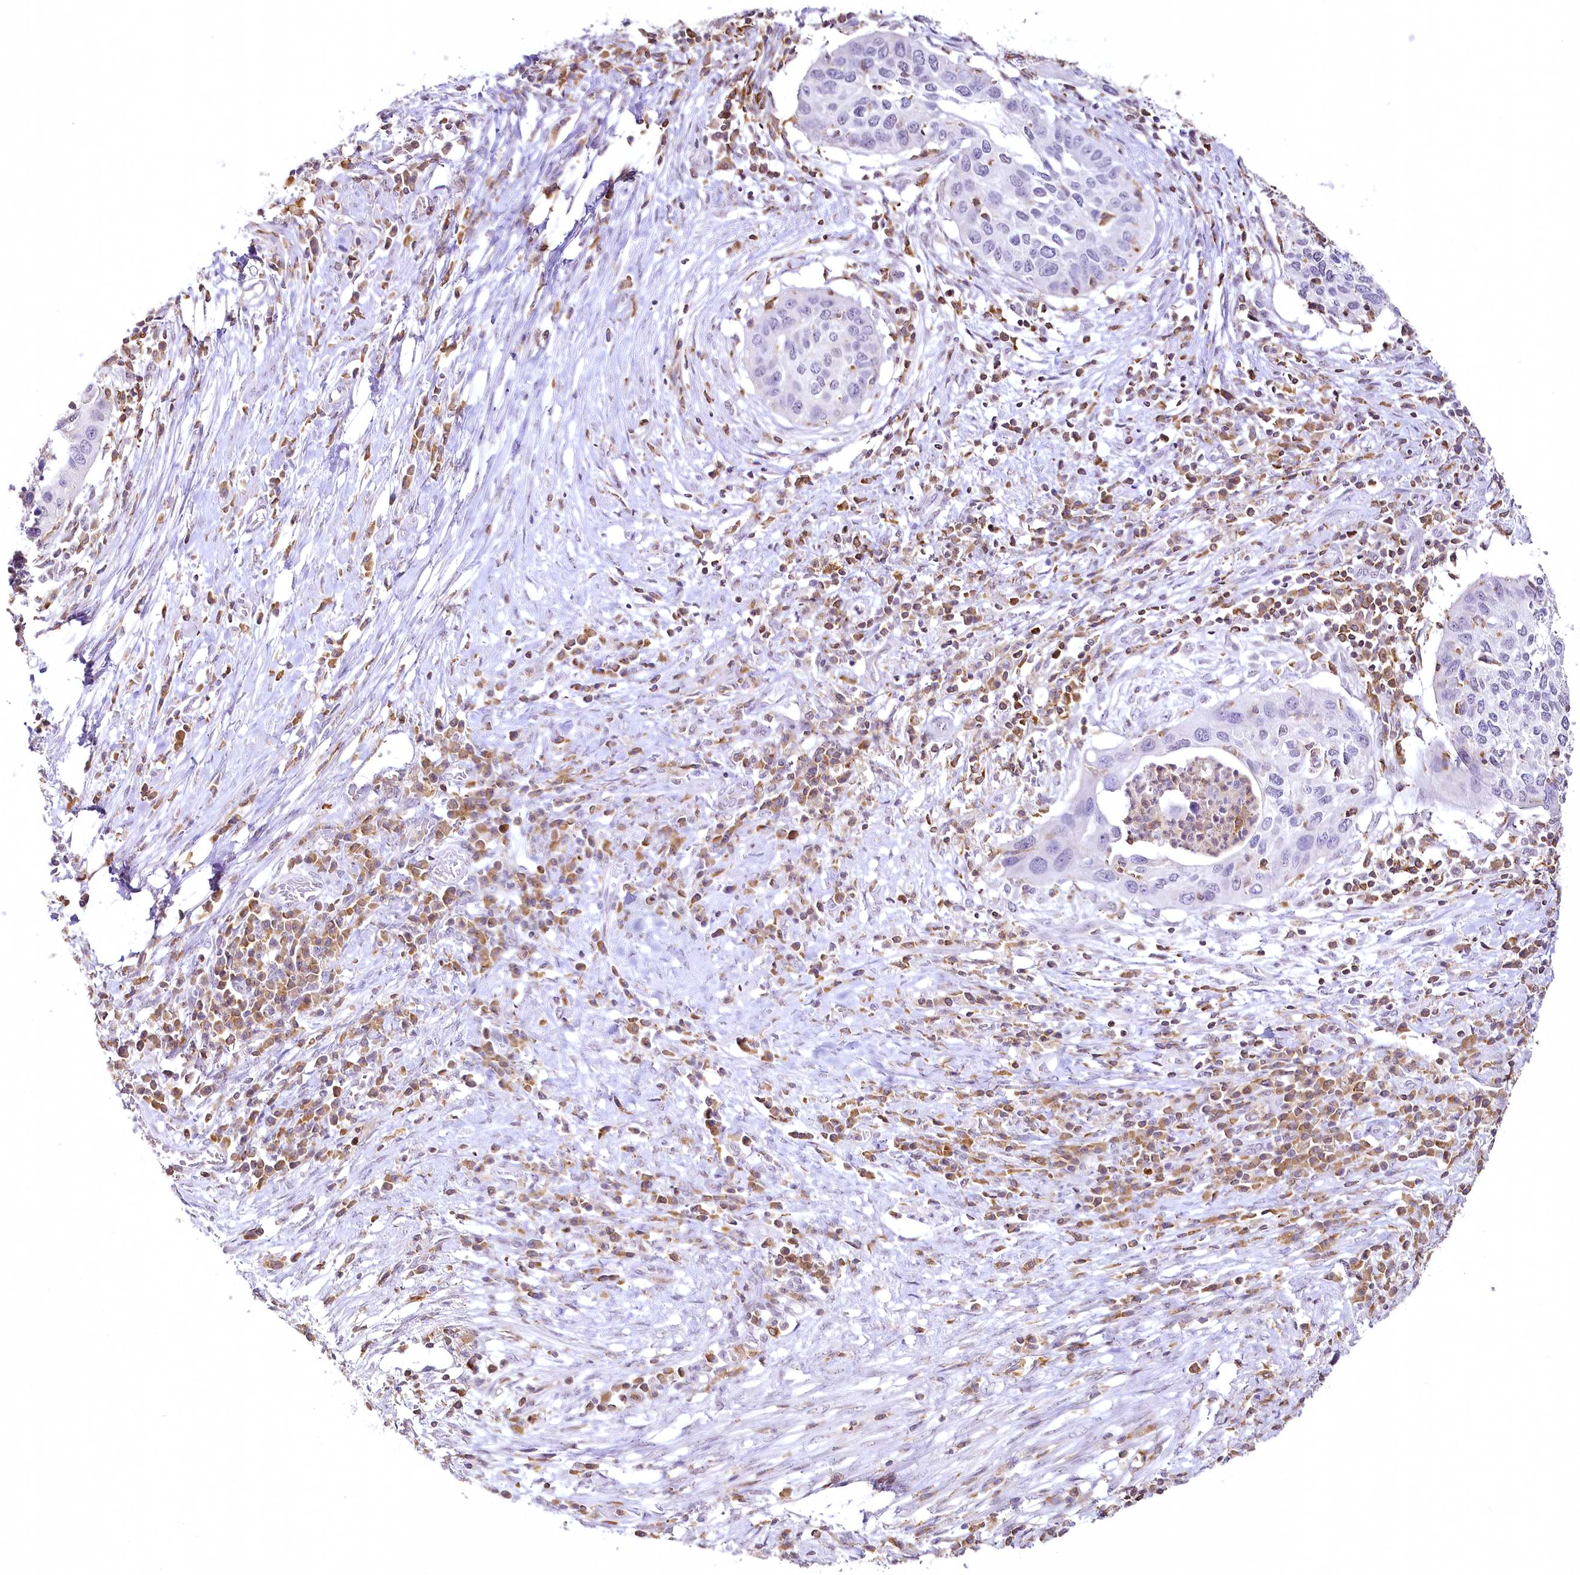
{"staining": {"intensity": "negative", "quantity": "none", "location": "none"}, "tissue": "cervical cancer", "cell_type": "Tumor cells", "image_type": "cancer", "snomed": [{"axis": "morphology", "description": "Squamous cell carcinoma, NOS"}, {"axis": "topography", "description": "Cervix"}], "caption": "An image of human cervical cancer is negative for staining in tumor cells.", "gene": "DOCK2", "patient": {"sex": "female", "age": 38}}